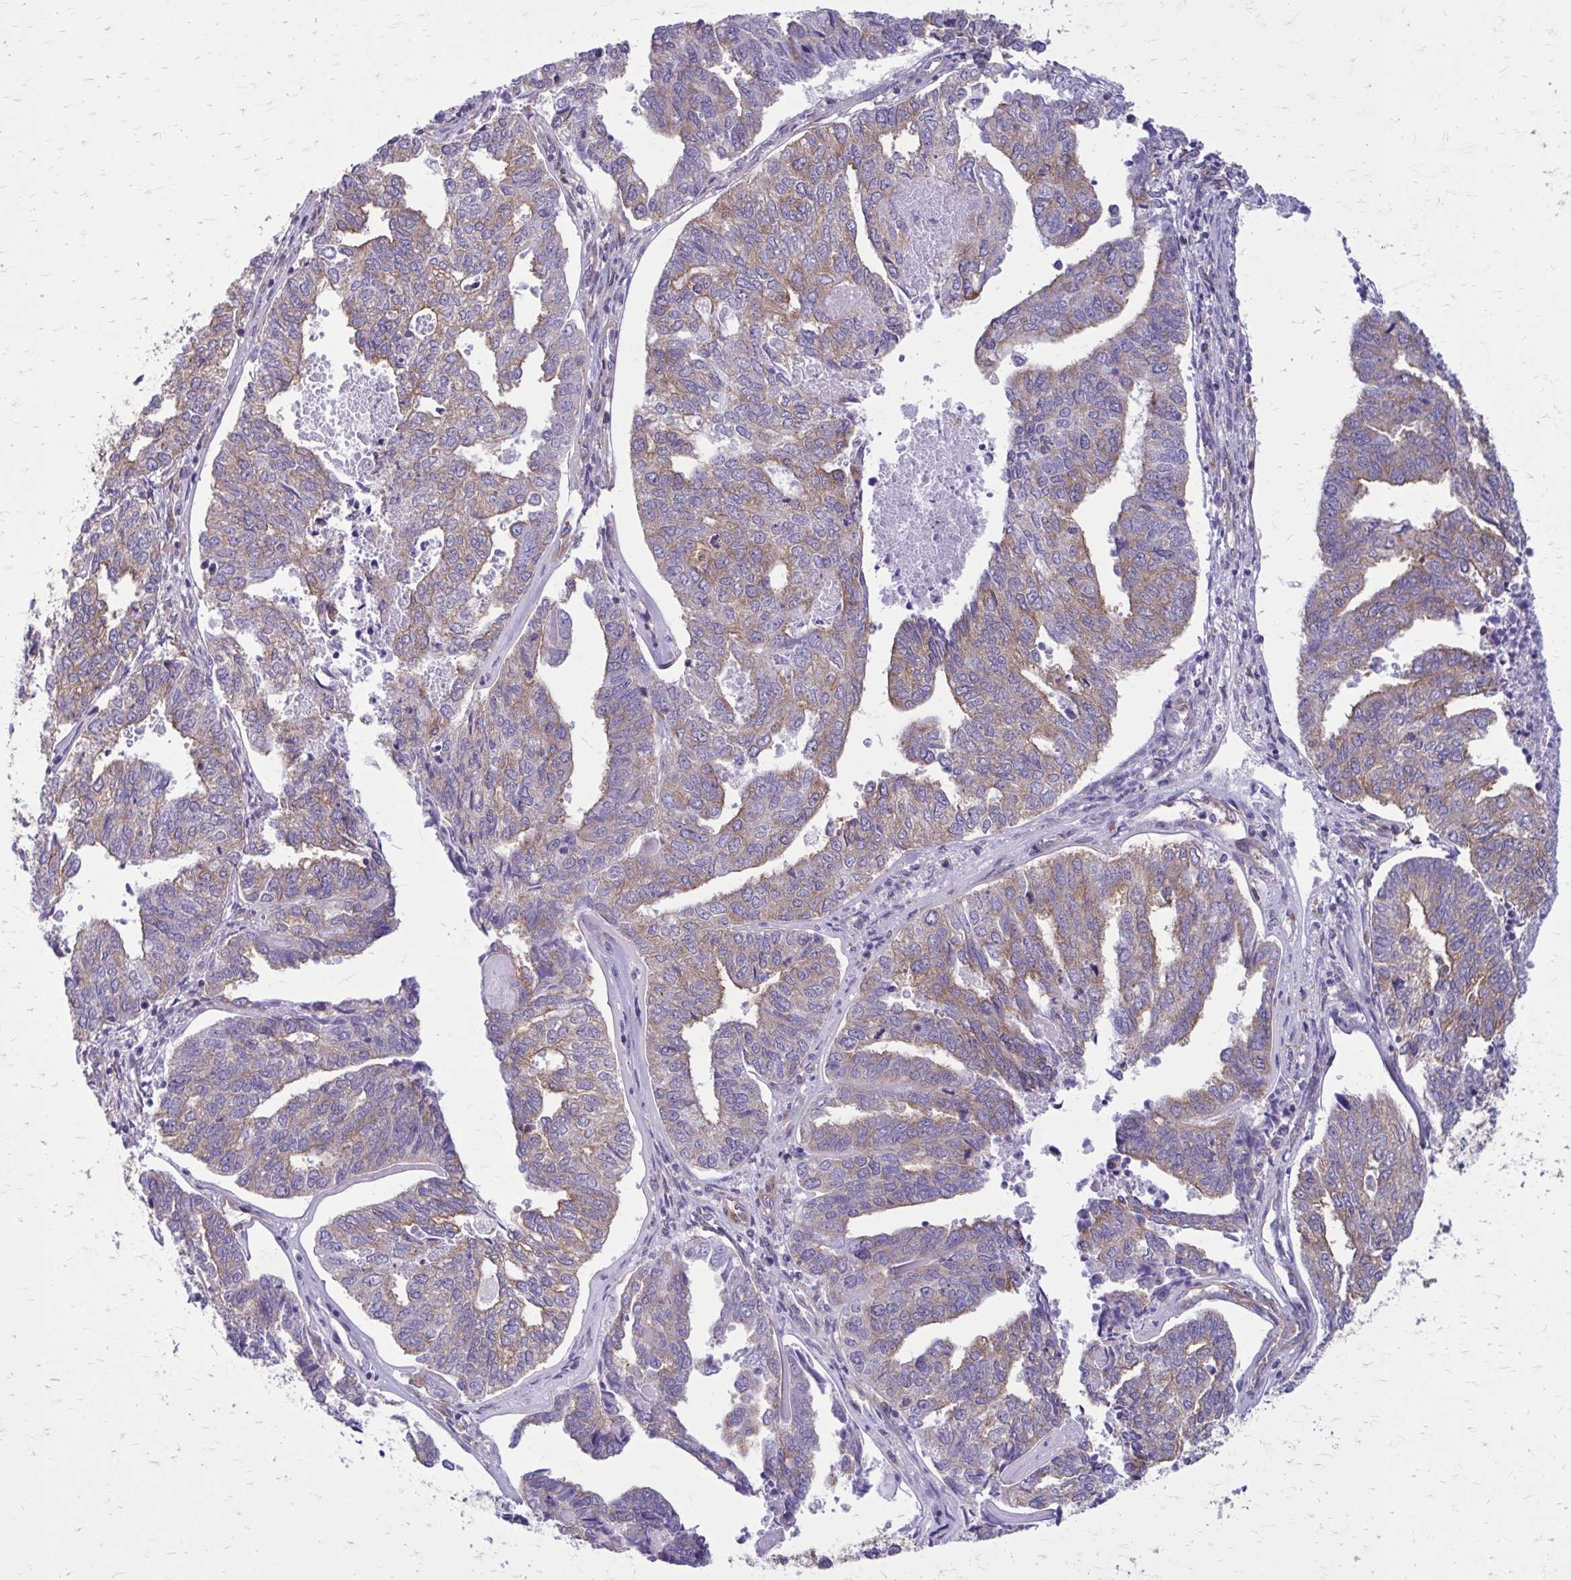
{"staining": {"intensity": "weak", "quantity": "25%-75%", "location": "cytoplasmic/membranous"}, "tissue": "endometrial cancer", "cell_type": "Tumor cells", "image_type": "cancer", "snomed": [{"axis": "morphology", "description": "Adenocarcinoma, NOS"}, {"axis": "topography", "description": "Endometrium"}], "caption": "There is low levels of weak cytoplasmic/membranous positivity in tumor cells of endometrial adenocarcinoma, as demonstrated by immunohistochemical staining (brown color).", "gene": "CLTA", "patient": {"sex": "female", "age": 73}}